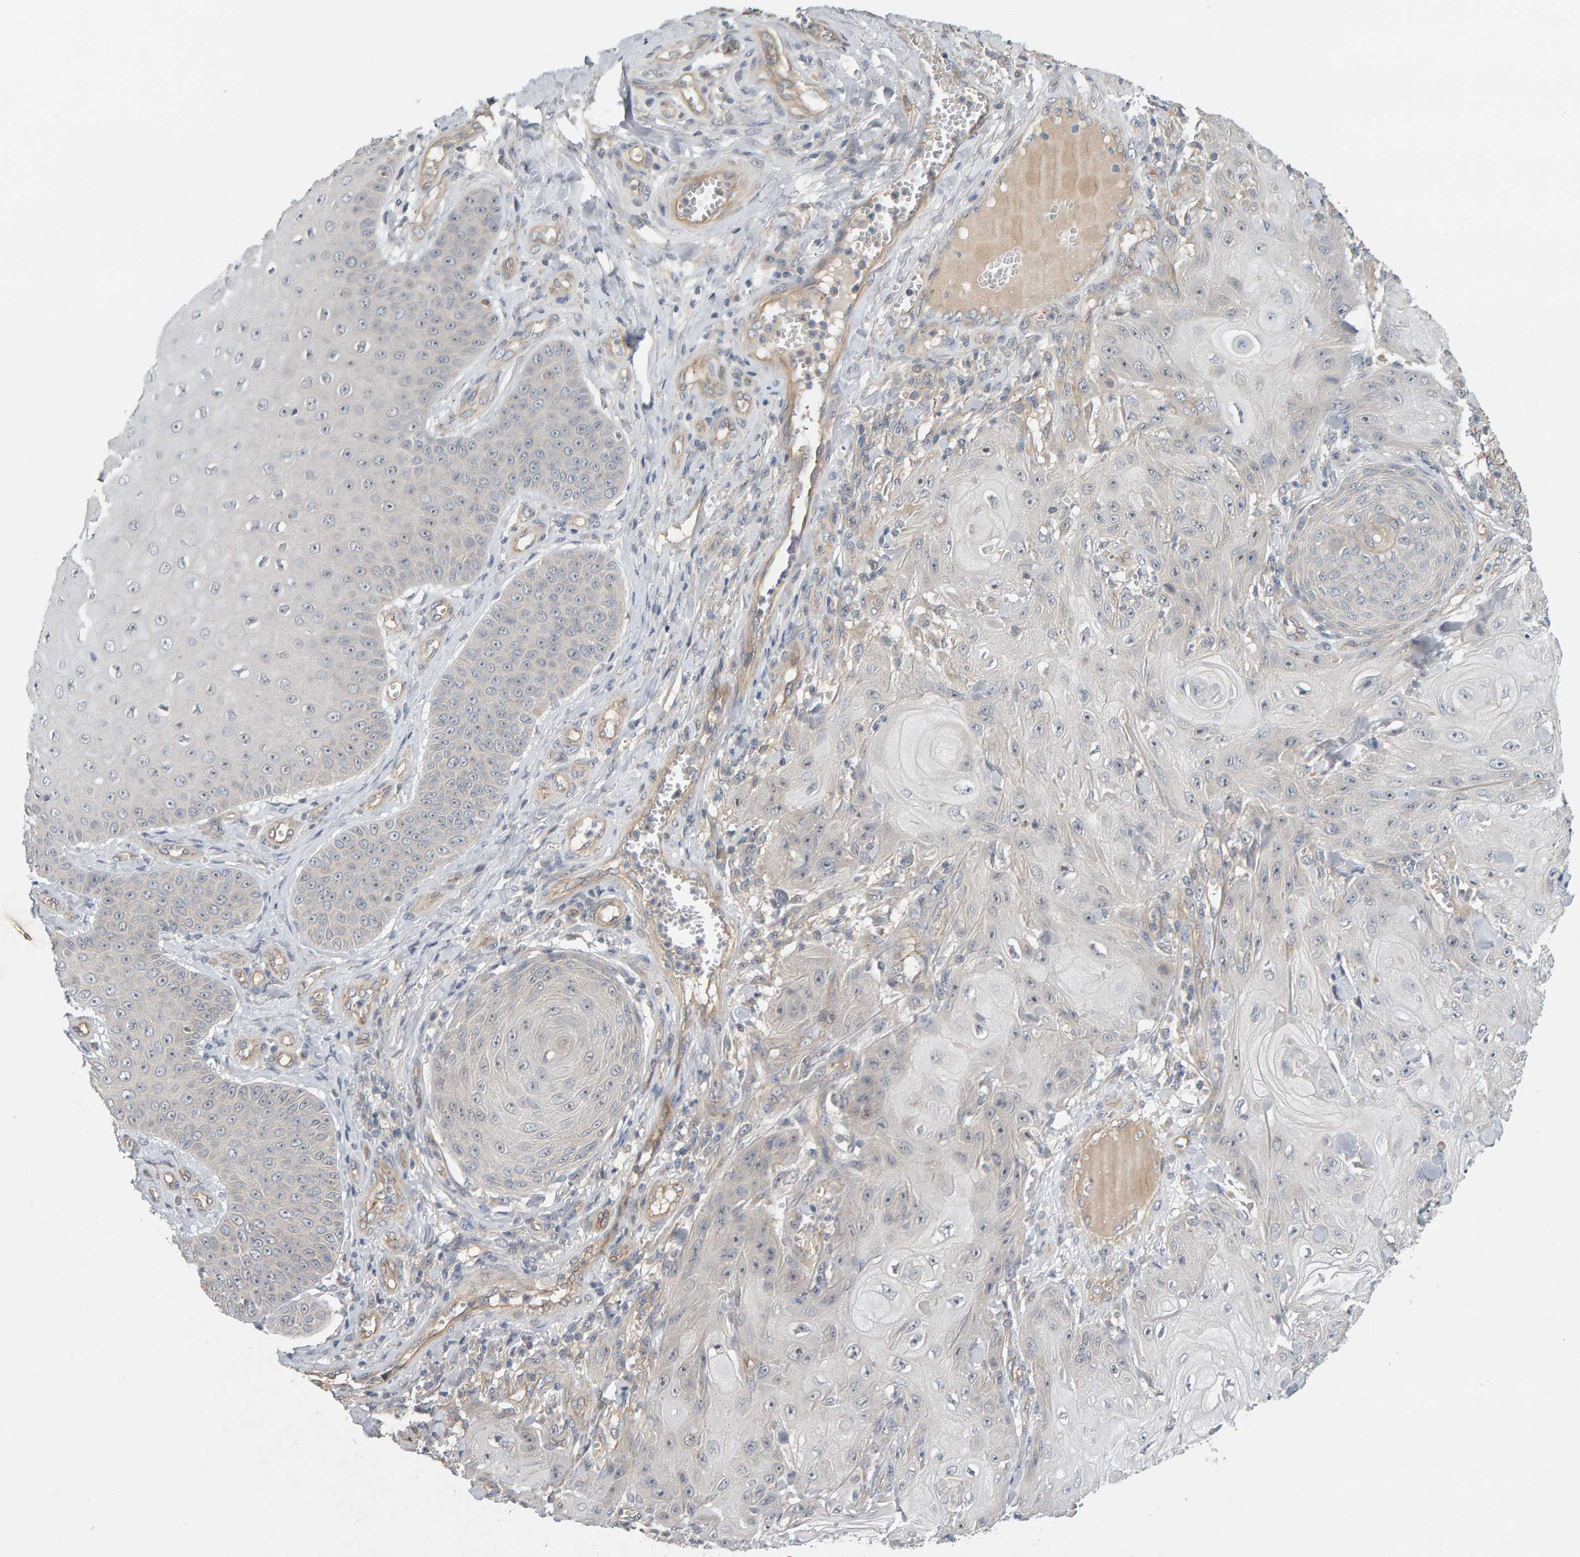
{"staining": {"intensity": "negative", "quantity": "none", "location": "none"}, "tissue": "skin cancer", "cell_type": "Tumor cells", "image_type": "cancer", "snomed": [{"axis": "morphology", "description": "Squamous cell carcinoma, NOS"}, {"axis": "topography", "description": "Skin"}], "caption": "Skin squamous cell carcinoma was stained to show a protein in brown. There is no significant expression in tumor cells.", "gene": "PPP1R16A", "patient": {"sex": "male", "age": 74}}